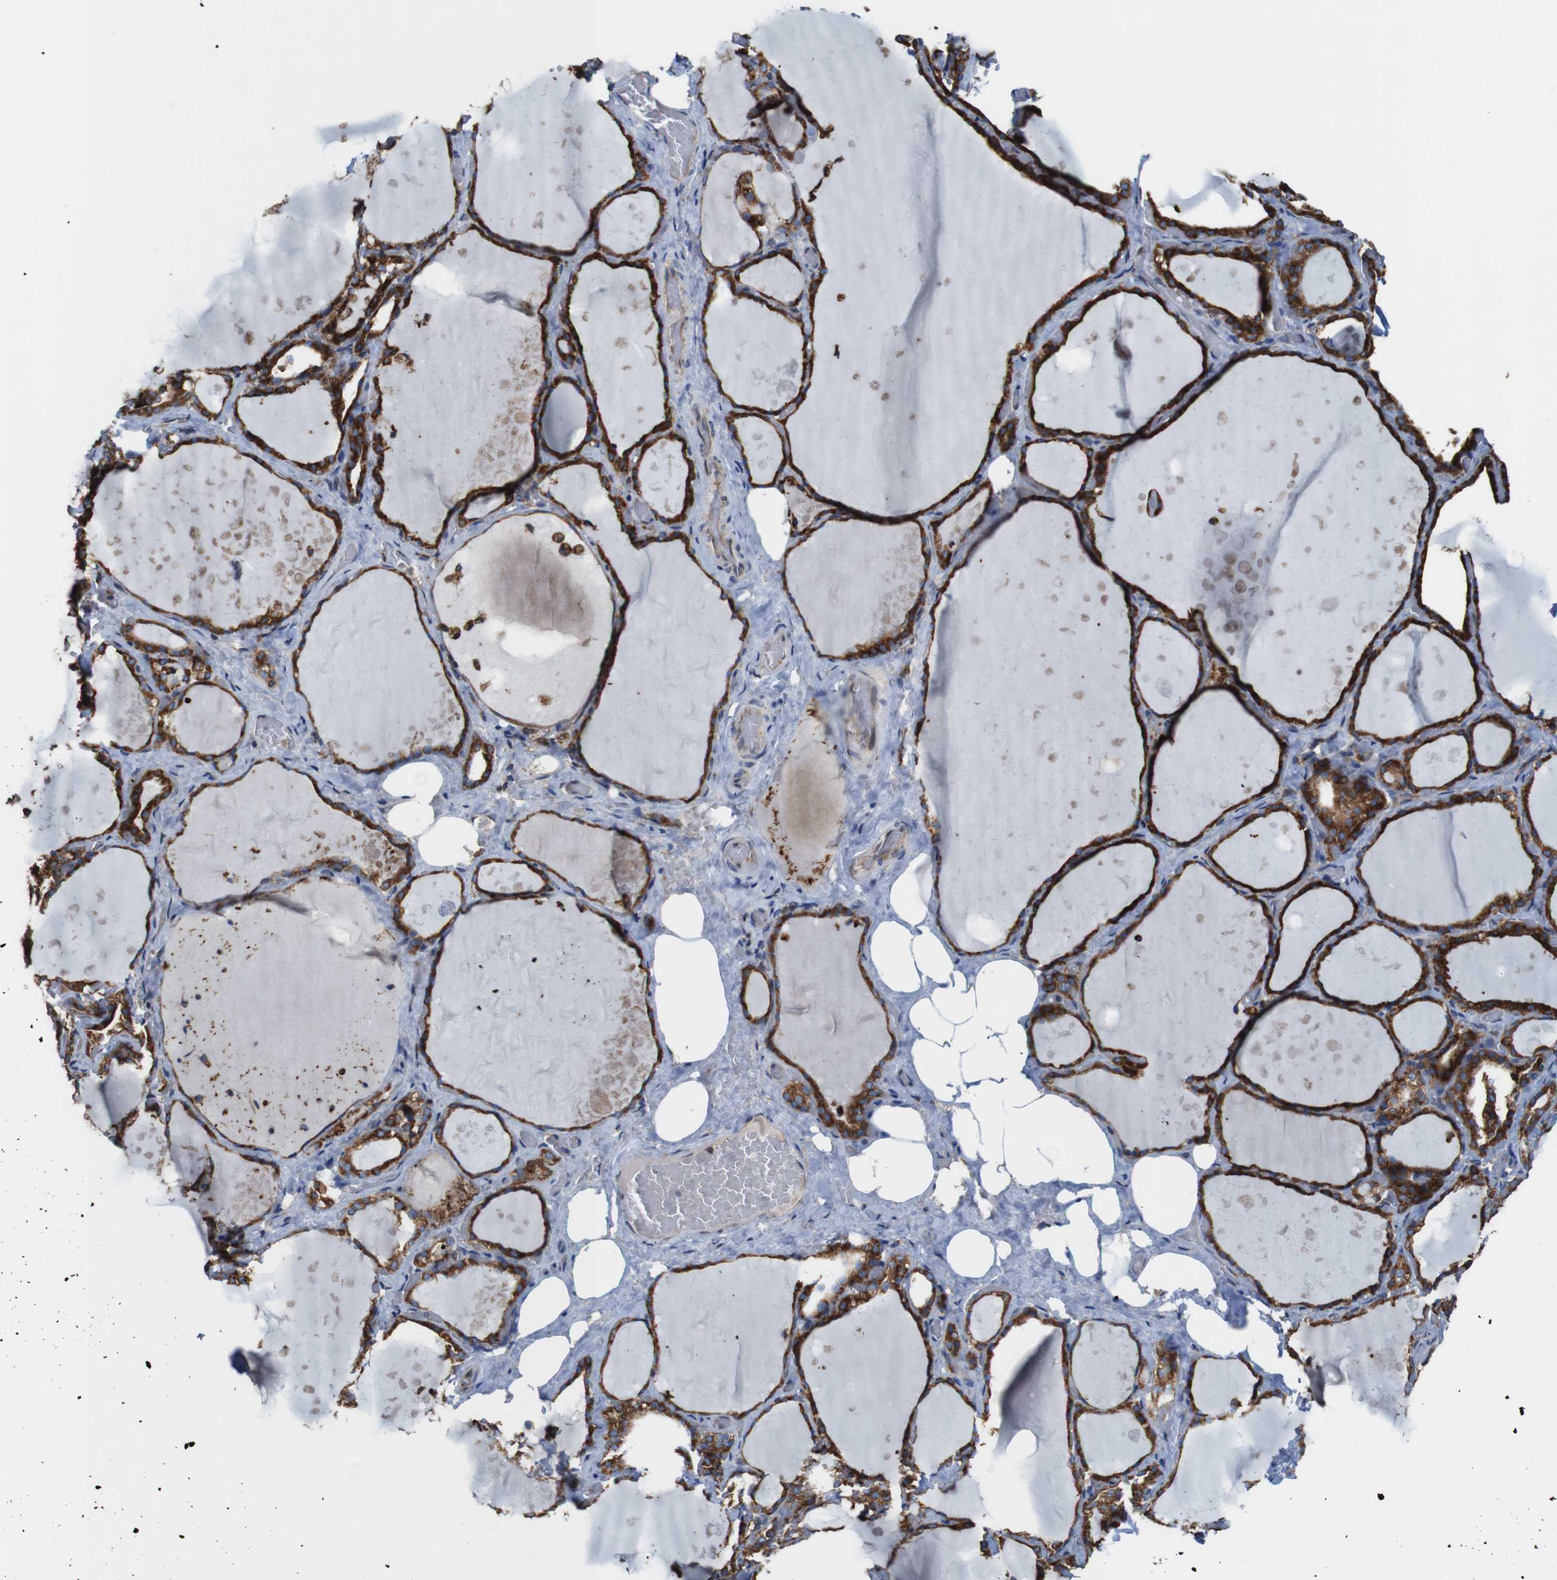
{"staining": {"intensity": "strong", "quantity": ">75%", "location": "cytoplasmic/membranous"}, "tissue": "thyroid gland", "cell_type": "Glandular cells", "image_type": "normal", "snomed": [{"axis": "morphology", "description": "Normal tissue, NOS"}, {"axis": "topography", "description": "Thyroid gland"}], "caption": "Glandular cells exhibit high levels of strong cytoplasmic/membranous staining in approximately >75% of cells in benign thyroid gland. The protein of interest is stained brown, and the nuclei are stained in blue (DAB (3,3'-diaminobenzidine) IHC with brightfield microscopy, high magnification).", "gene": "UGGT1", "patient": {"sex": "male", "age": 61}}